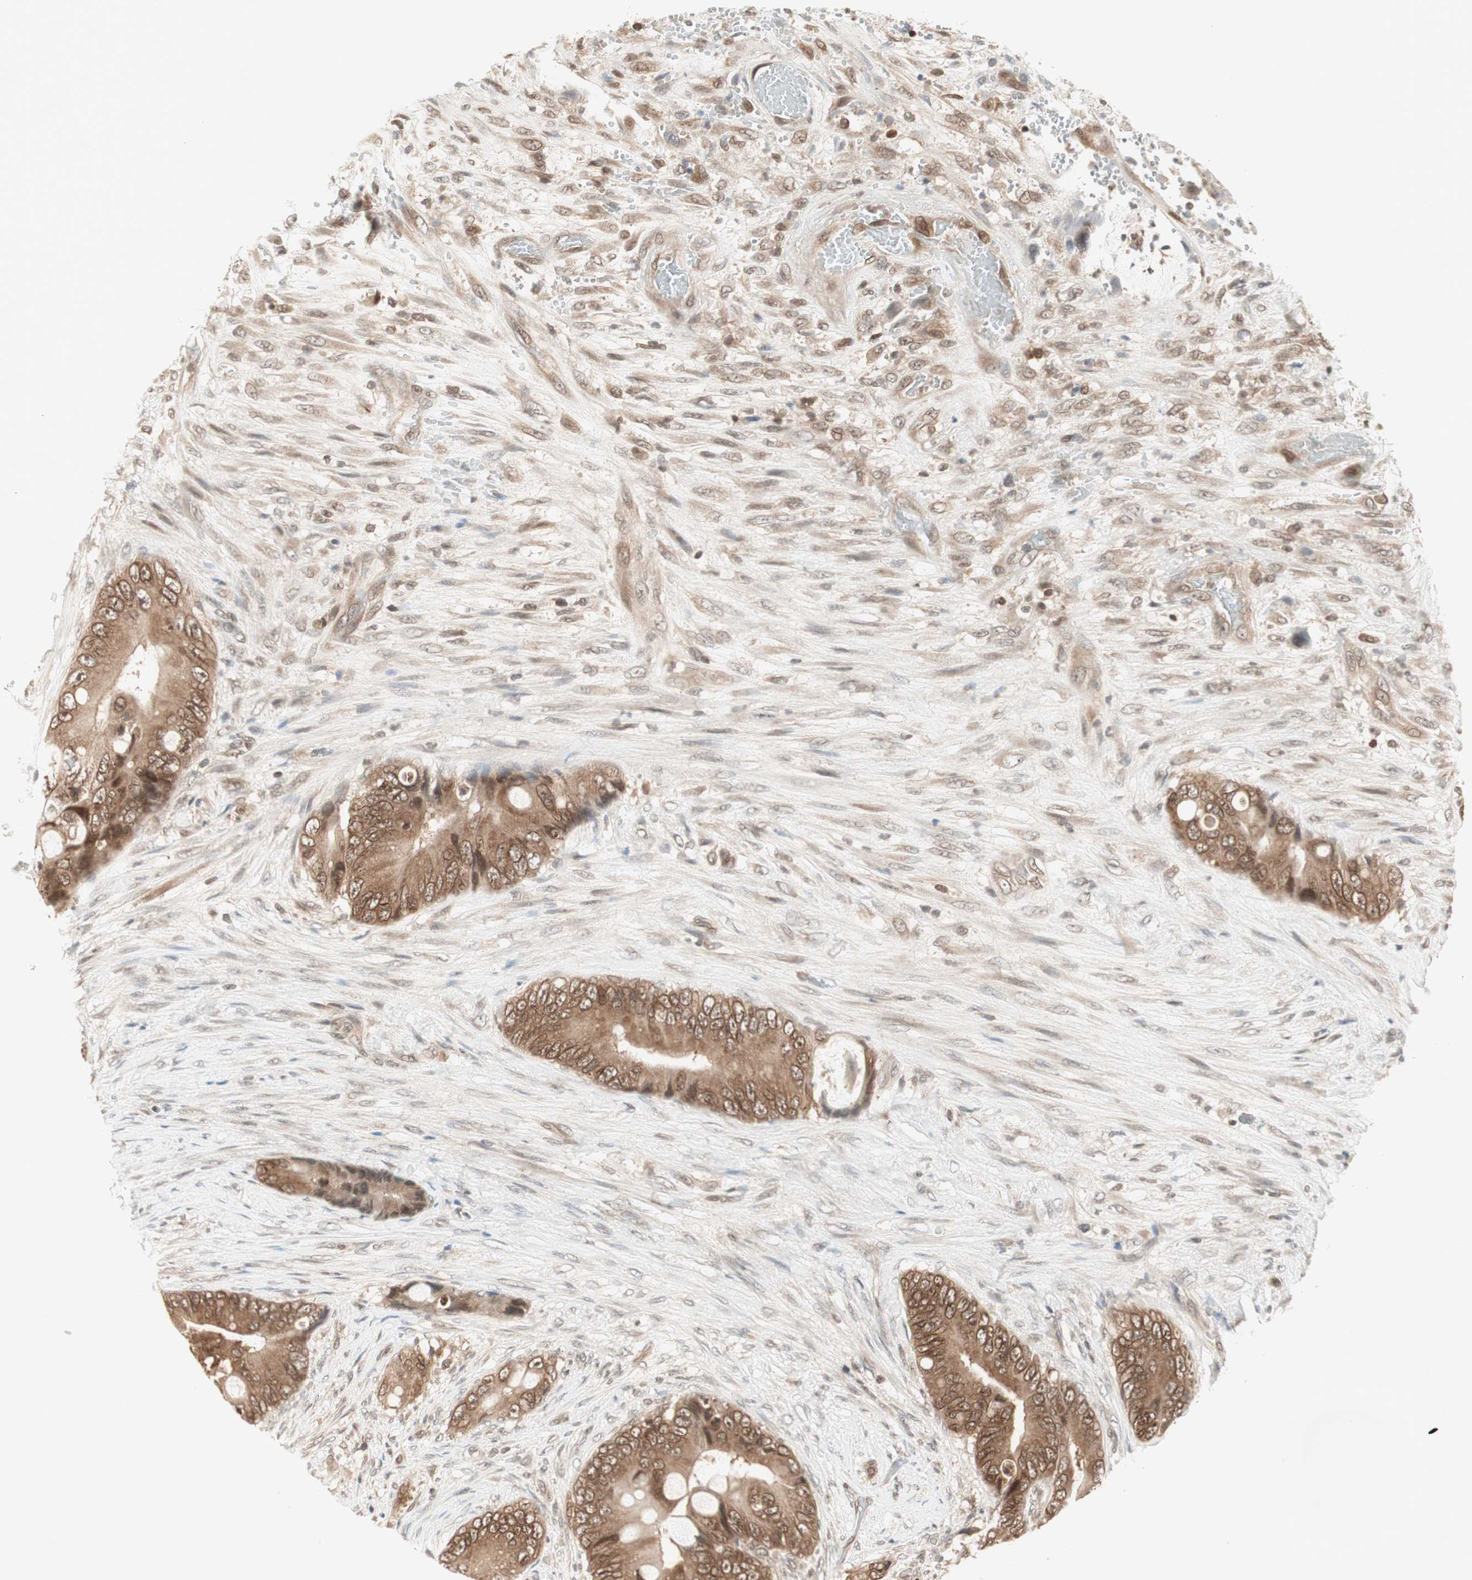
{"staining": {"intensity": "moderate", "quantity": ">75%", "location": "cytoplasmic/membranous"}, "tissue": "colorectal cancer", "cell_type": "Tumor cells", "image_type": "cancer", "snomed": [{"axis": "morphology", "description": "Adenocarcinoma, NOS"}, {"axis": "topography", "description": "Rectum"}], "caption": "Colorectal cancer (adenocarcinoma) tissue shows moderate cytoplasmic/membranous staining in approximately >75% of tumor cells", "gene": "UBE2I", "patient": {"sex": "female", "age": 77}}